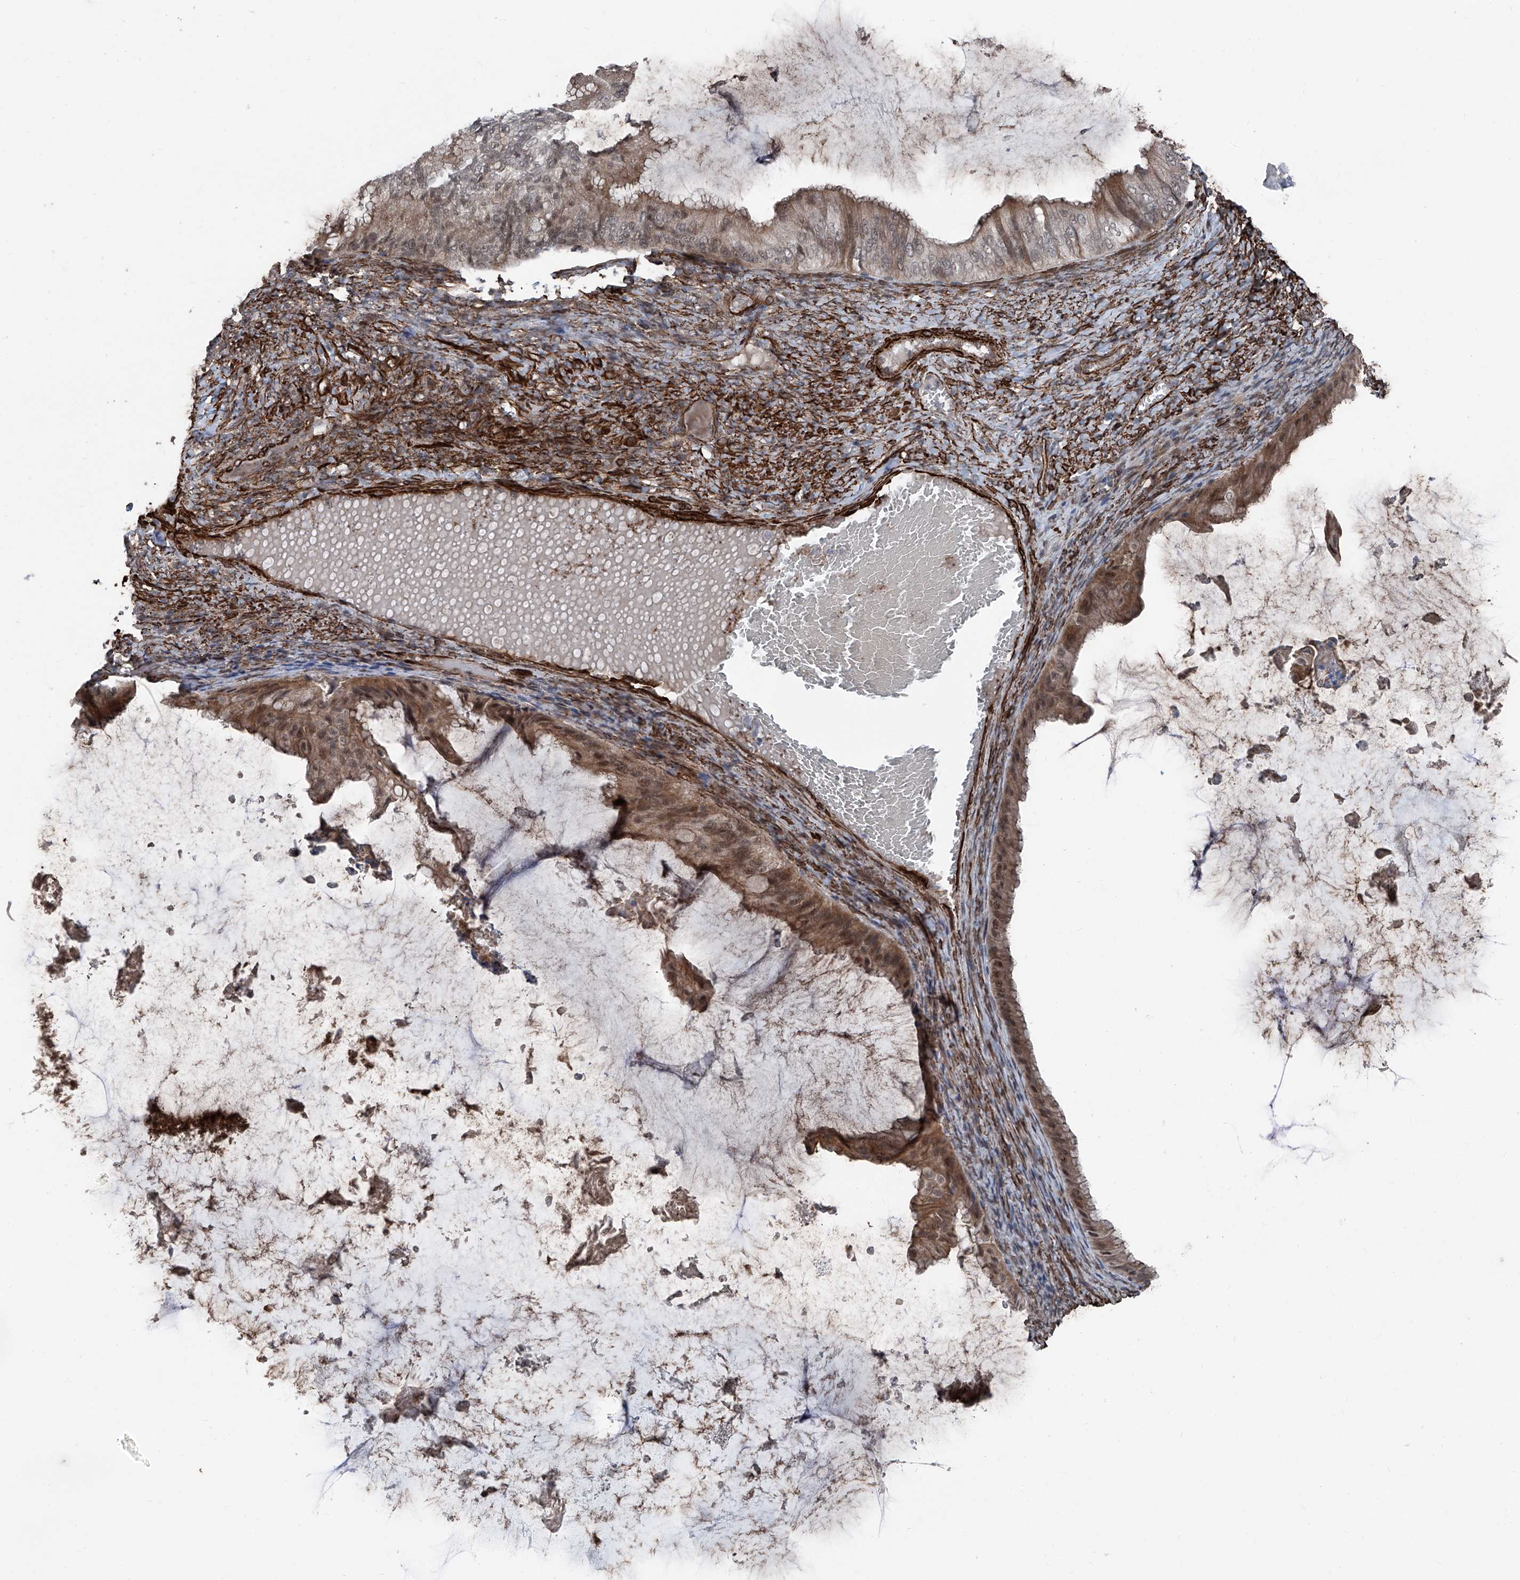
{"staining": {"intensity": "weak", "quantity": ">75%", "location": "cytoplasmic/membranous,nuclear"}, "tissue": "ovarian cancer", "cell_type": "Tumor cells", "image_type": "cancer", "snomed": [{"axis": "morphology", "description": "Cystadenocarcinoma, mucinous, NOS"}, {"axis": "topography", "description": "Ovary"}], "caption": "Immunohistochemistry photomicrograph of neoplastic tissue: human ovarian cancer stained using immunohistochemistry (IHC) exhibits low levels of weak protein expression localized specifically in the cytoplasmic/membranous and nuclear of tumor cells, appearing as a cytoplasmic/membranous and nuclear brown color.", "gene": "COA7", "patient": {"sex": "female", "age": 61}}